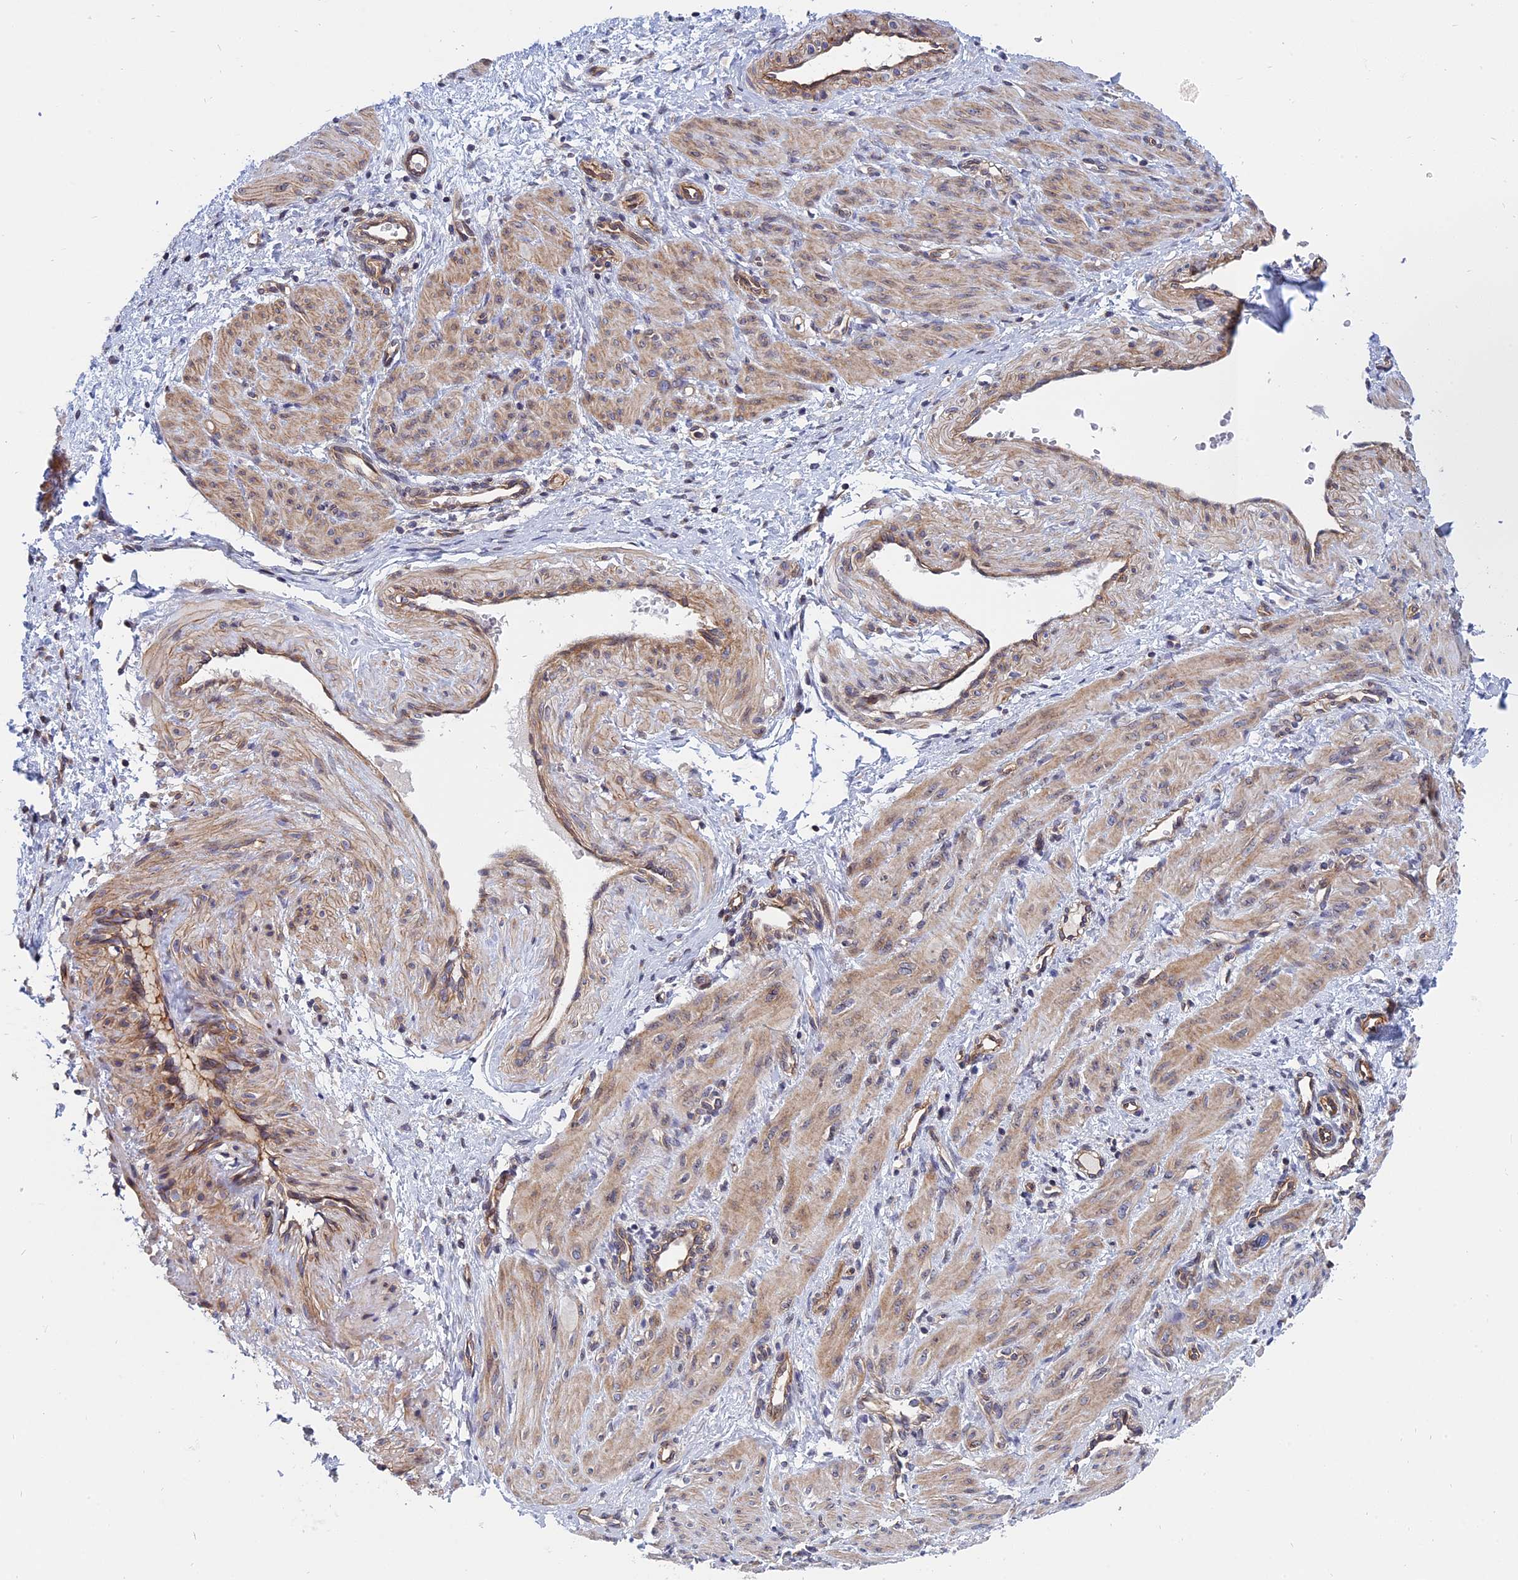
{"staining": {"intensity": "weak", "quantity": ">75%", "location": "cytoplasmic/membranous"}, "tissue": "smooth muscle", "cell_type": "Smooth muscle cells", "image_type": "normal", "snomed": [{"axis": "morphology", "description": "Normal tissue, NOS"}, {"axis": "topography", "description": "Endometrium"}], "caption": "Smooth muscle stained with DAB (3,3'-diaminobenzidine) immunohistochemistry (IHC) shows low levels of weak cytoplasmic/membranous expression in about >75% of smooth muscle cells.", "gene": "NAA10", "patient": {"sex": "female", "age": 33}}